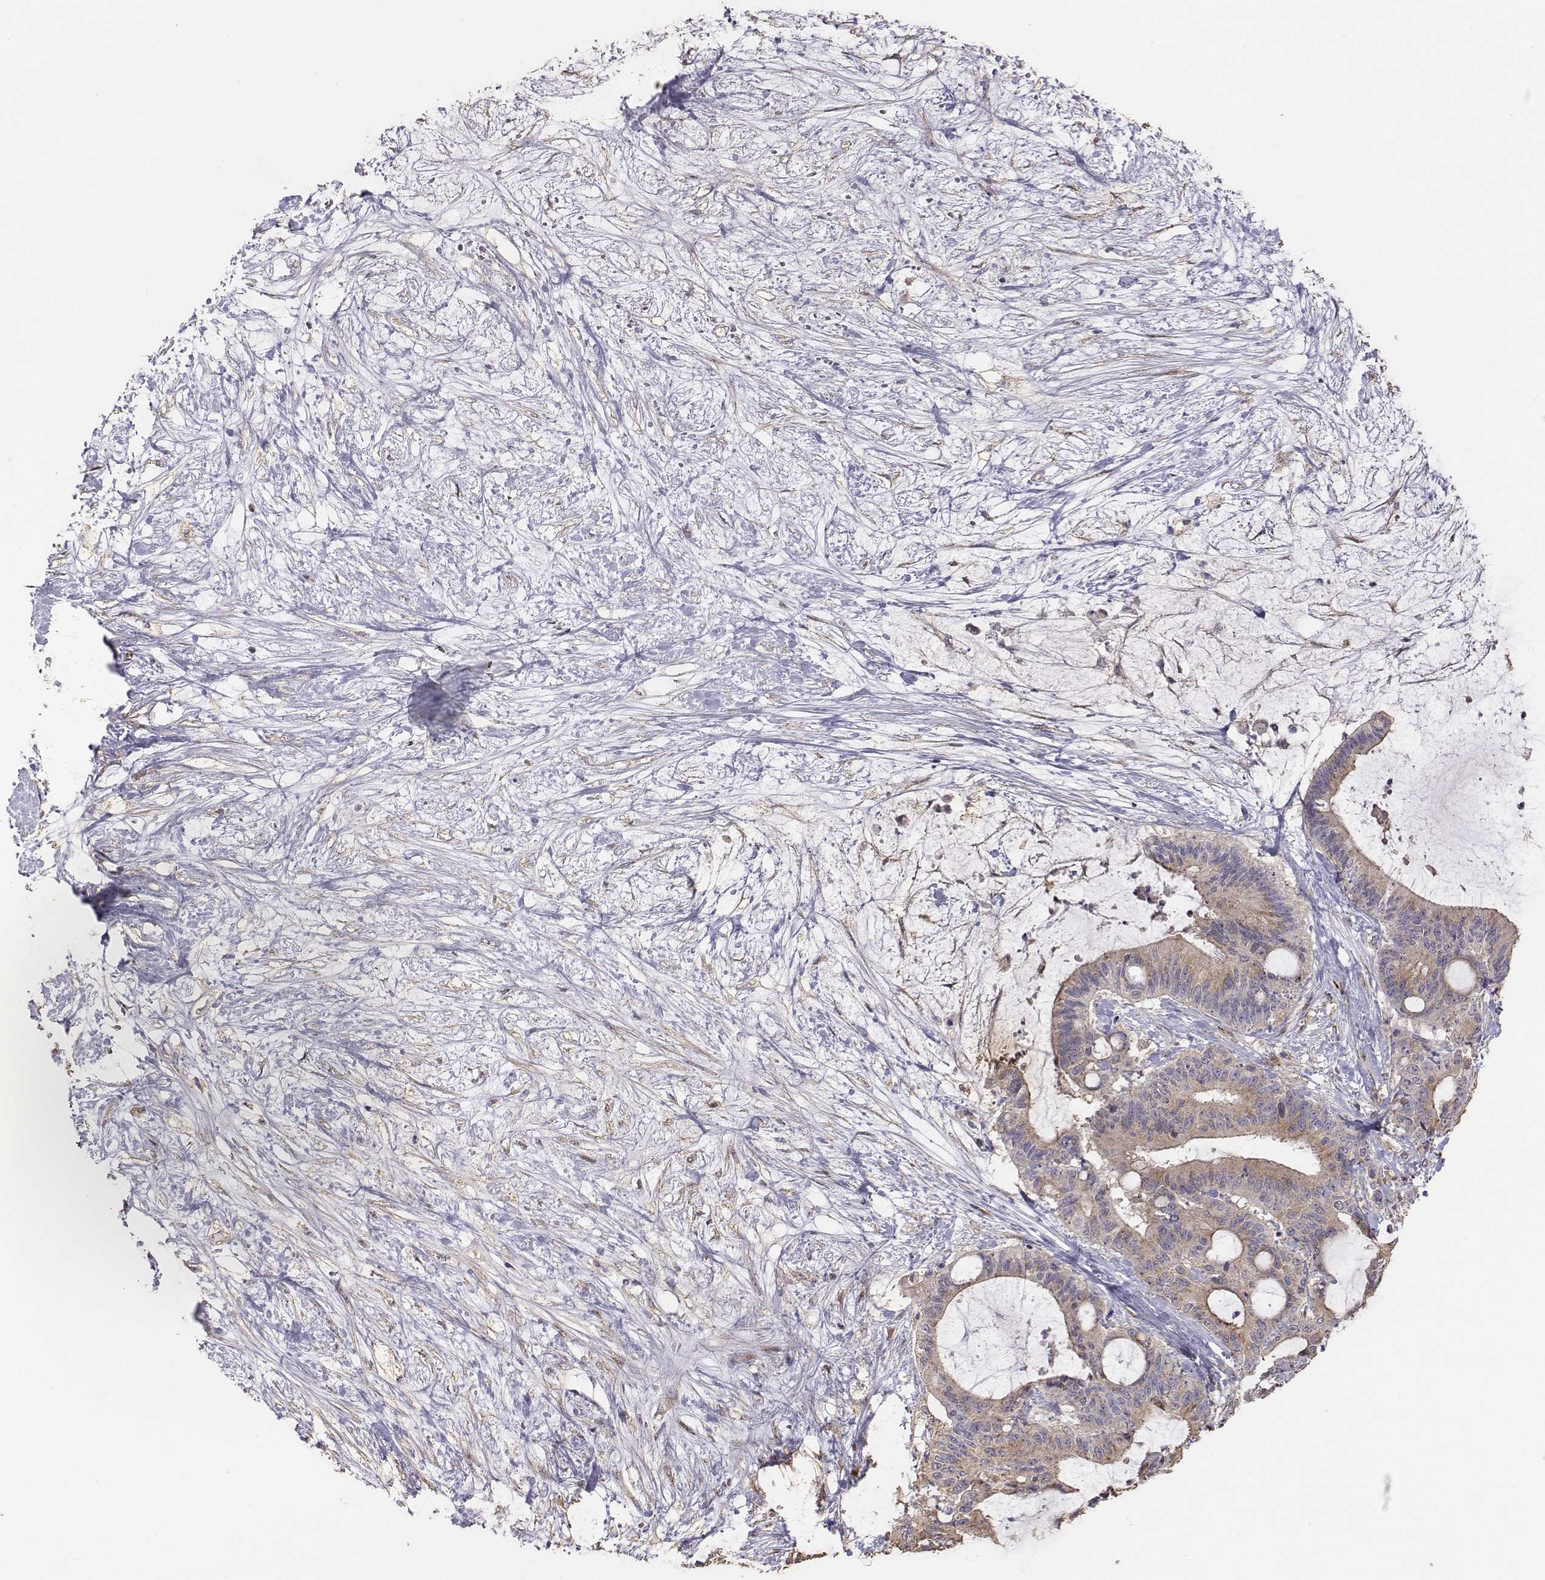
{"staining": {"intensity": "weak", "quantity": ">75%", "location": "cytoplasmic/membranous"}, "tissue": "liver cancer", "cell_type": "Tumor cells", "image_type": "cancer", "snomed": [{"axis": "morphology", "description": "Cholangiocarcinoma"}, {"axis": "topography", "description": "Liver"}], "caption": "DAB (3,3'-diaminobenzidine) immunohistochemical staining of human cholangiocarcinoma (liver) exhibits weak cytoplasmic/membranous protein positivity in about >75% of tumor cells.", "gene": "AP1B1", "patient": {"sex": "female", "age": 73}}